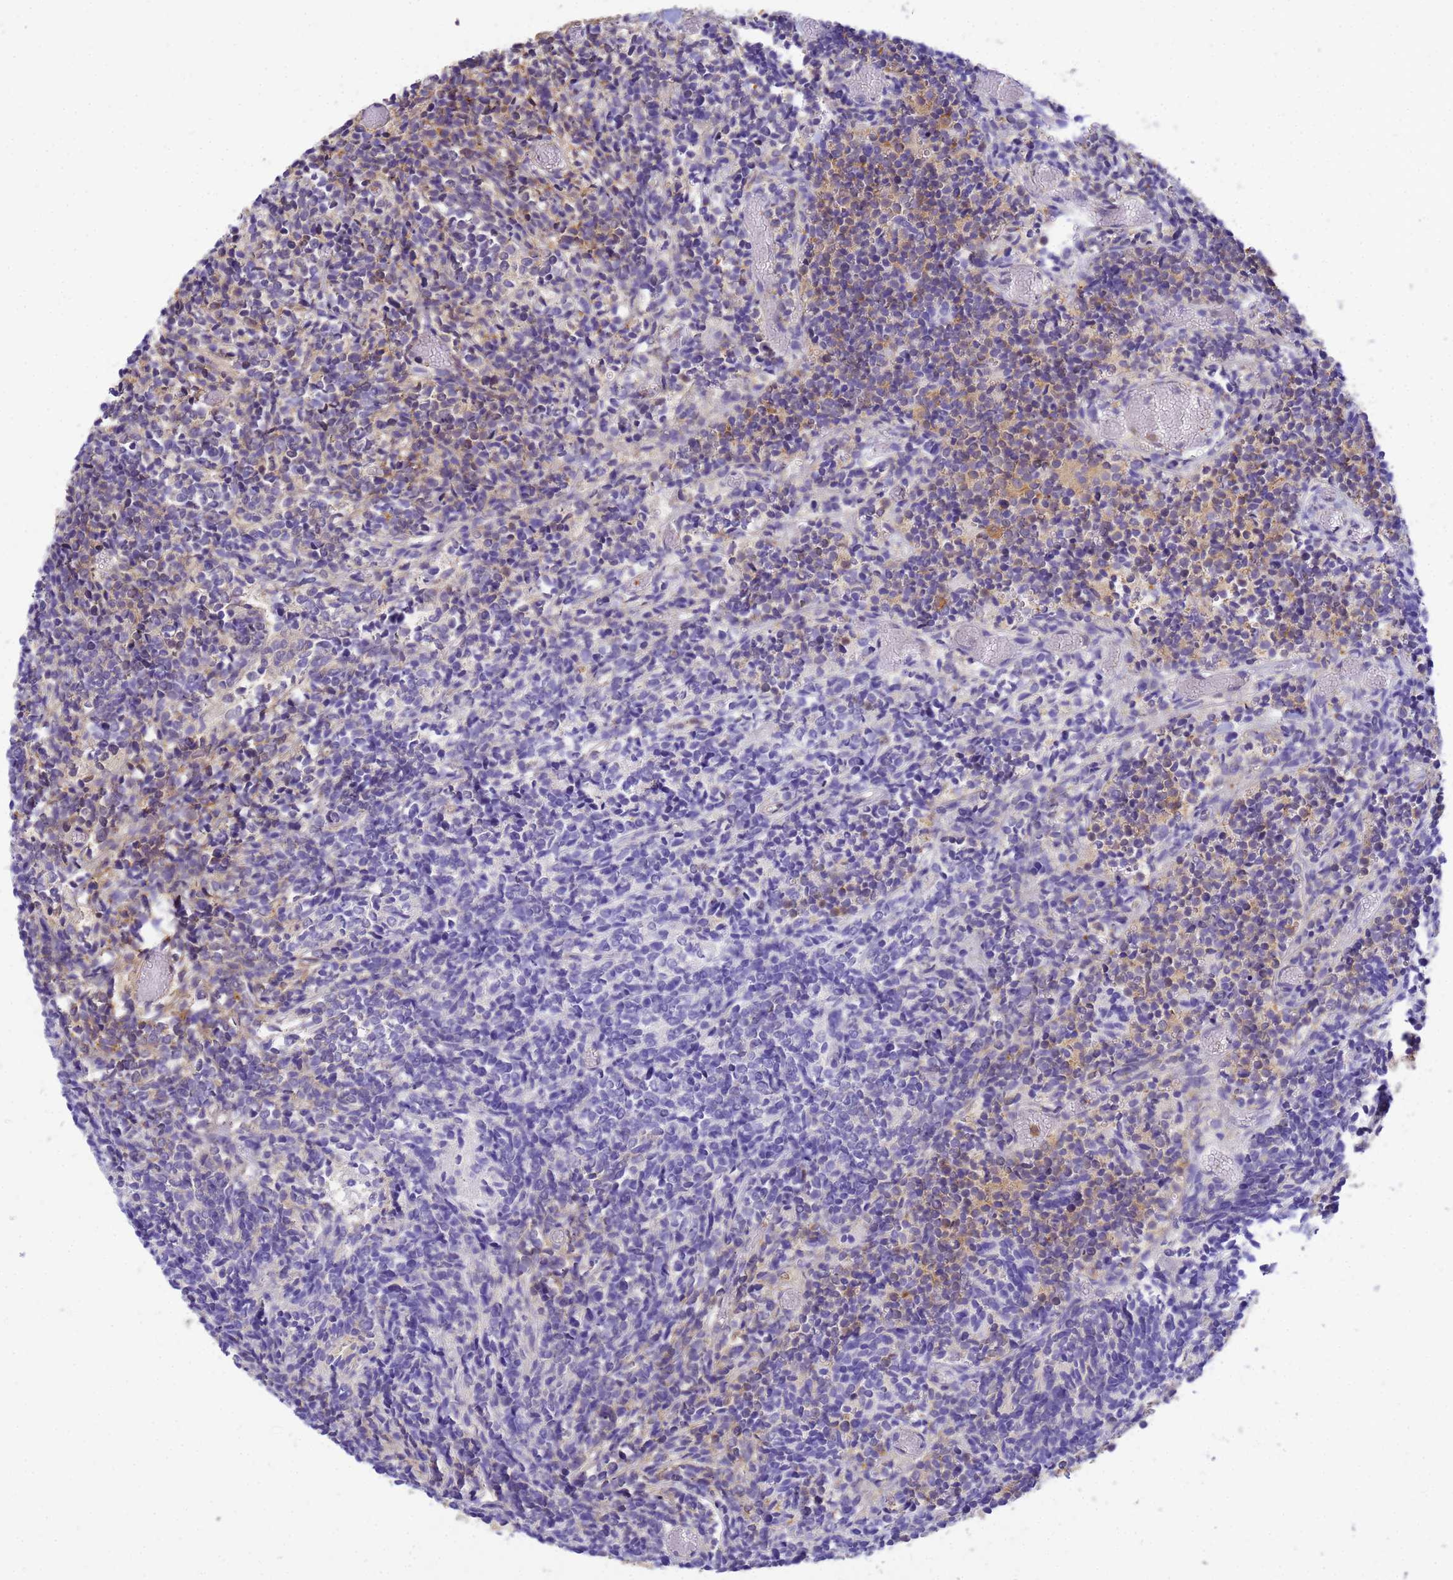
{"staining": {"intensity": "moderate", "quantity": "<25%", "location": "cytoplasmic/membranous"}, "tissue": "glioma", "cell_type": "Tumor cells", "image_type": "cancer", "snomed": [{"axis": "morphology", "description": "Glioma, malignant, Low grade"}, {"axis": "topography", "description": "Brain"}], "caption": "Immunohistochemistry staining of glioma, which reveals low levels of moderate cytoplasmic/membranous staining in approximately <25% of tumor cells indicating moderate cytoplasmic/membranous protein staining. The staining was performed using DAB (3,3'-diaminobenzidine) (brown) for protein detection and nuclei were counterstained in hematoxylin (blue).", "gene": "NARS1", "patient": {"sex": "female", "age": 1}}